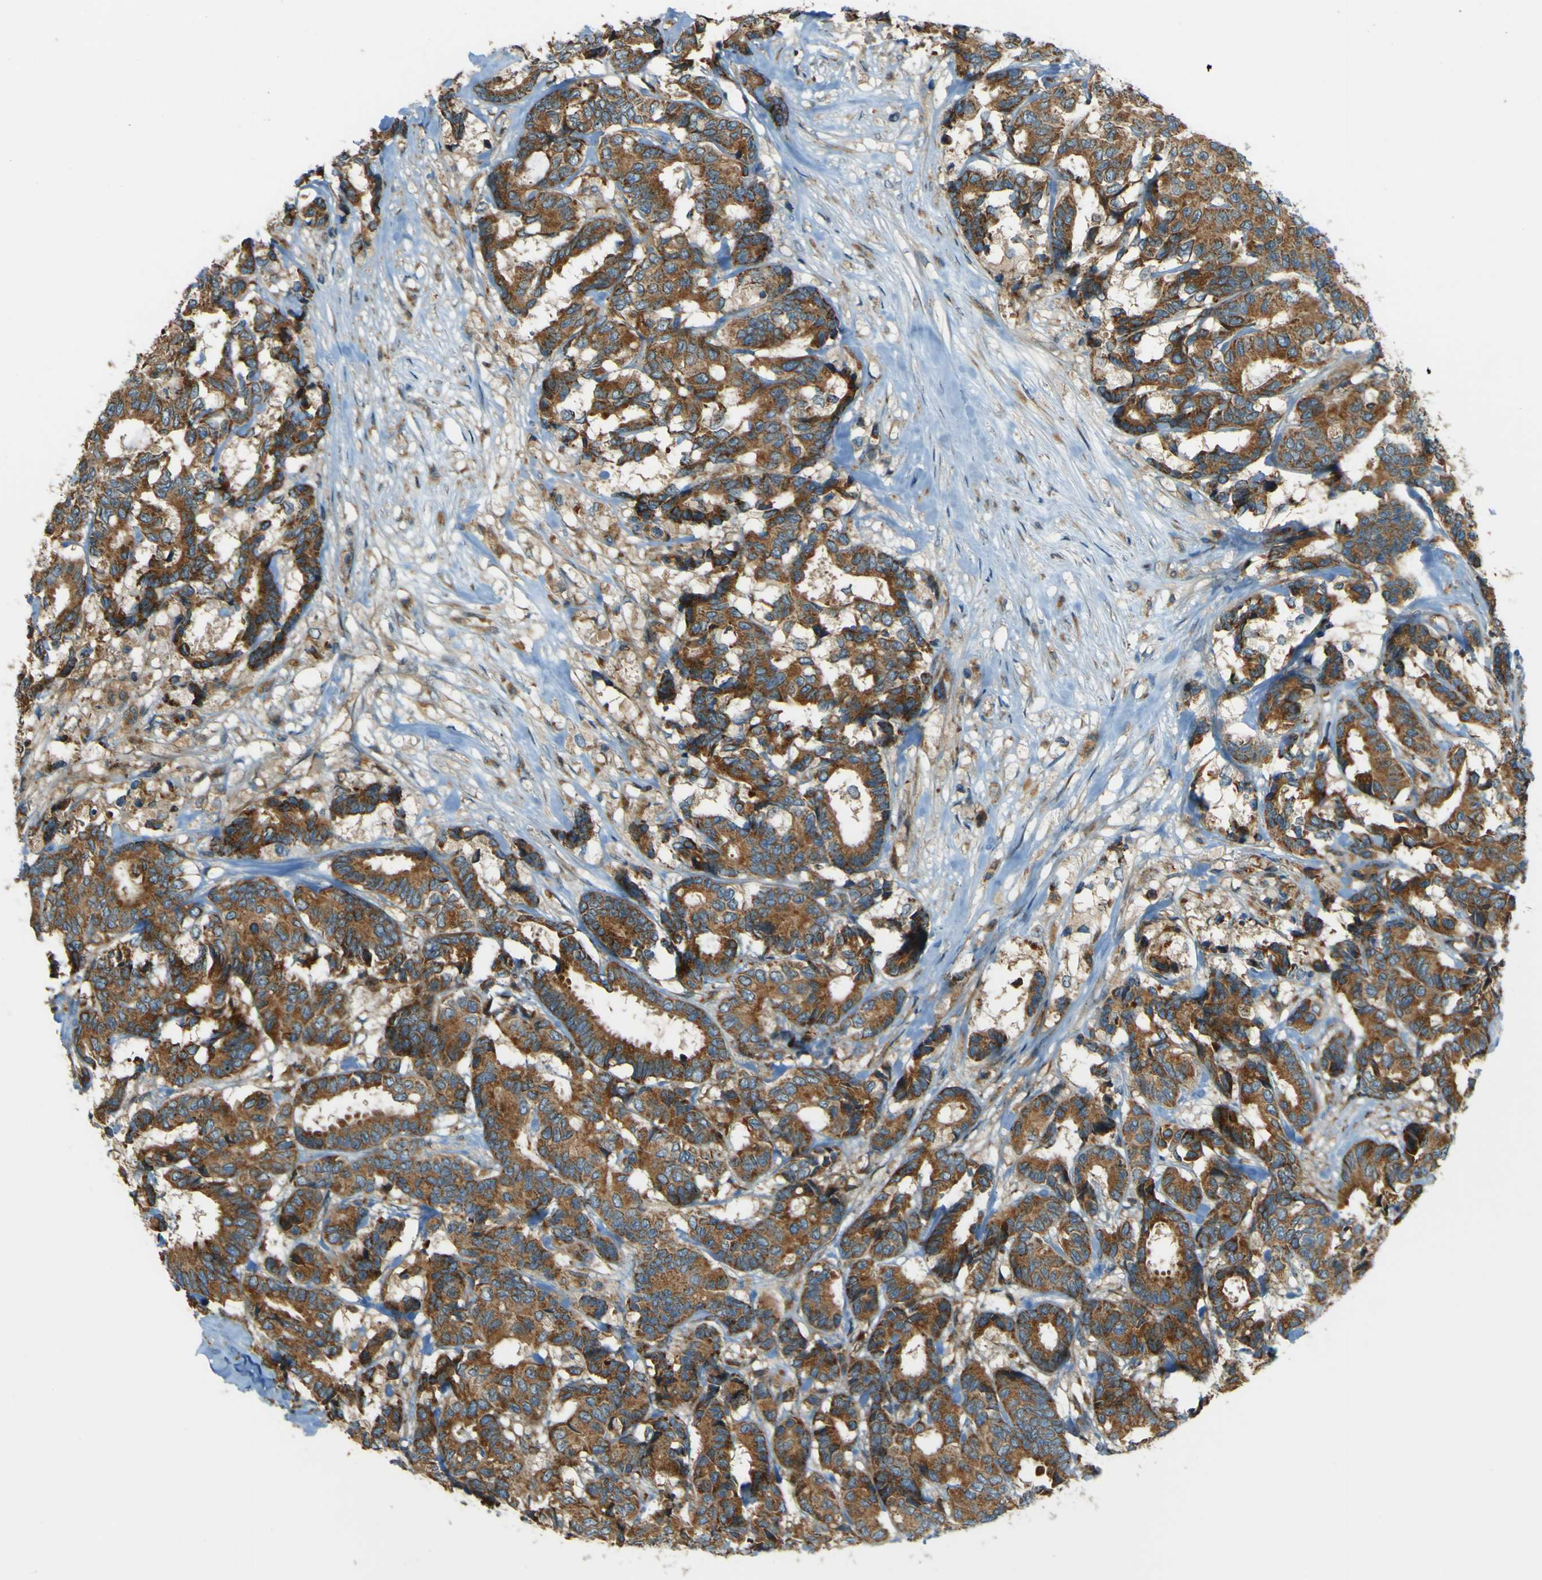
{"staining": {"intensity": "moderate", "quantity": ">75%", "location": "cytoplasmic/membranous"}, "tissue": "breast cancer", "cell_type": "Tumor cells", "image_type": "cancer", "snomed": [{"axis": "morphology", "description": "Duct carcinoma"}, {"axis": "topography", "description": "Breast"}], "caption": "About >75% of tumor cells in human invasive ductal carcinoma (breast) reveal moderate cytoplasmic/membranous protein staining as visualized by brown immunohistochemical staining.", "gene": "DNAJC5", "patient": {"sex": "female", "age": 87}}